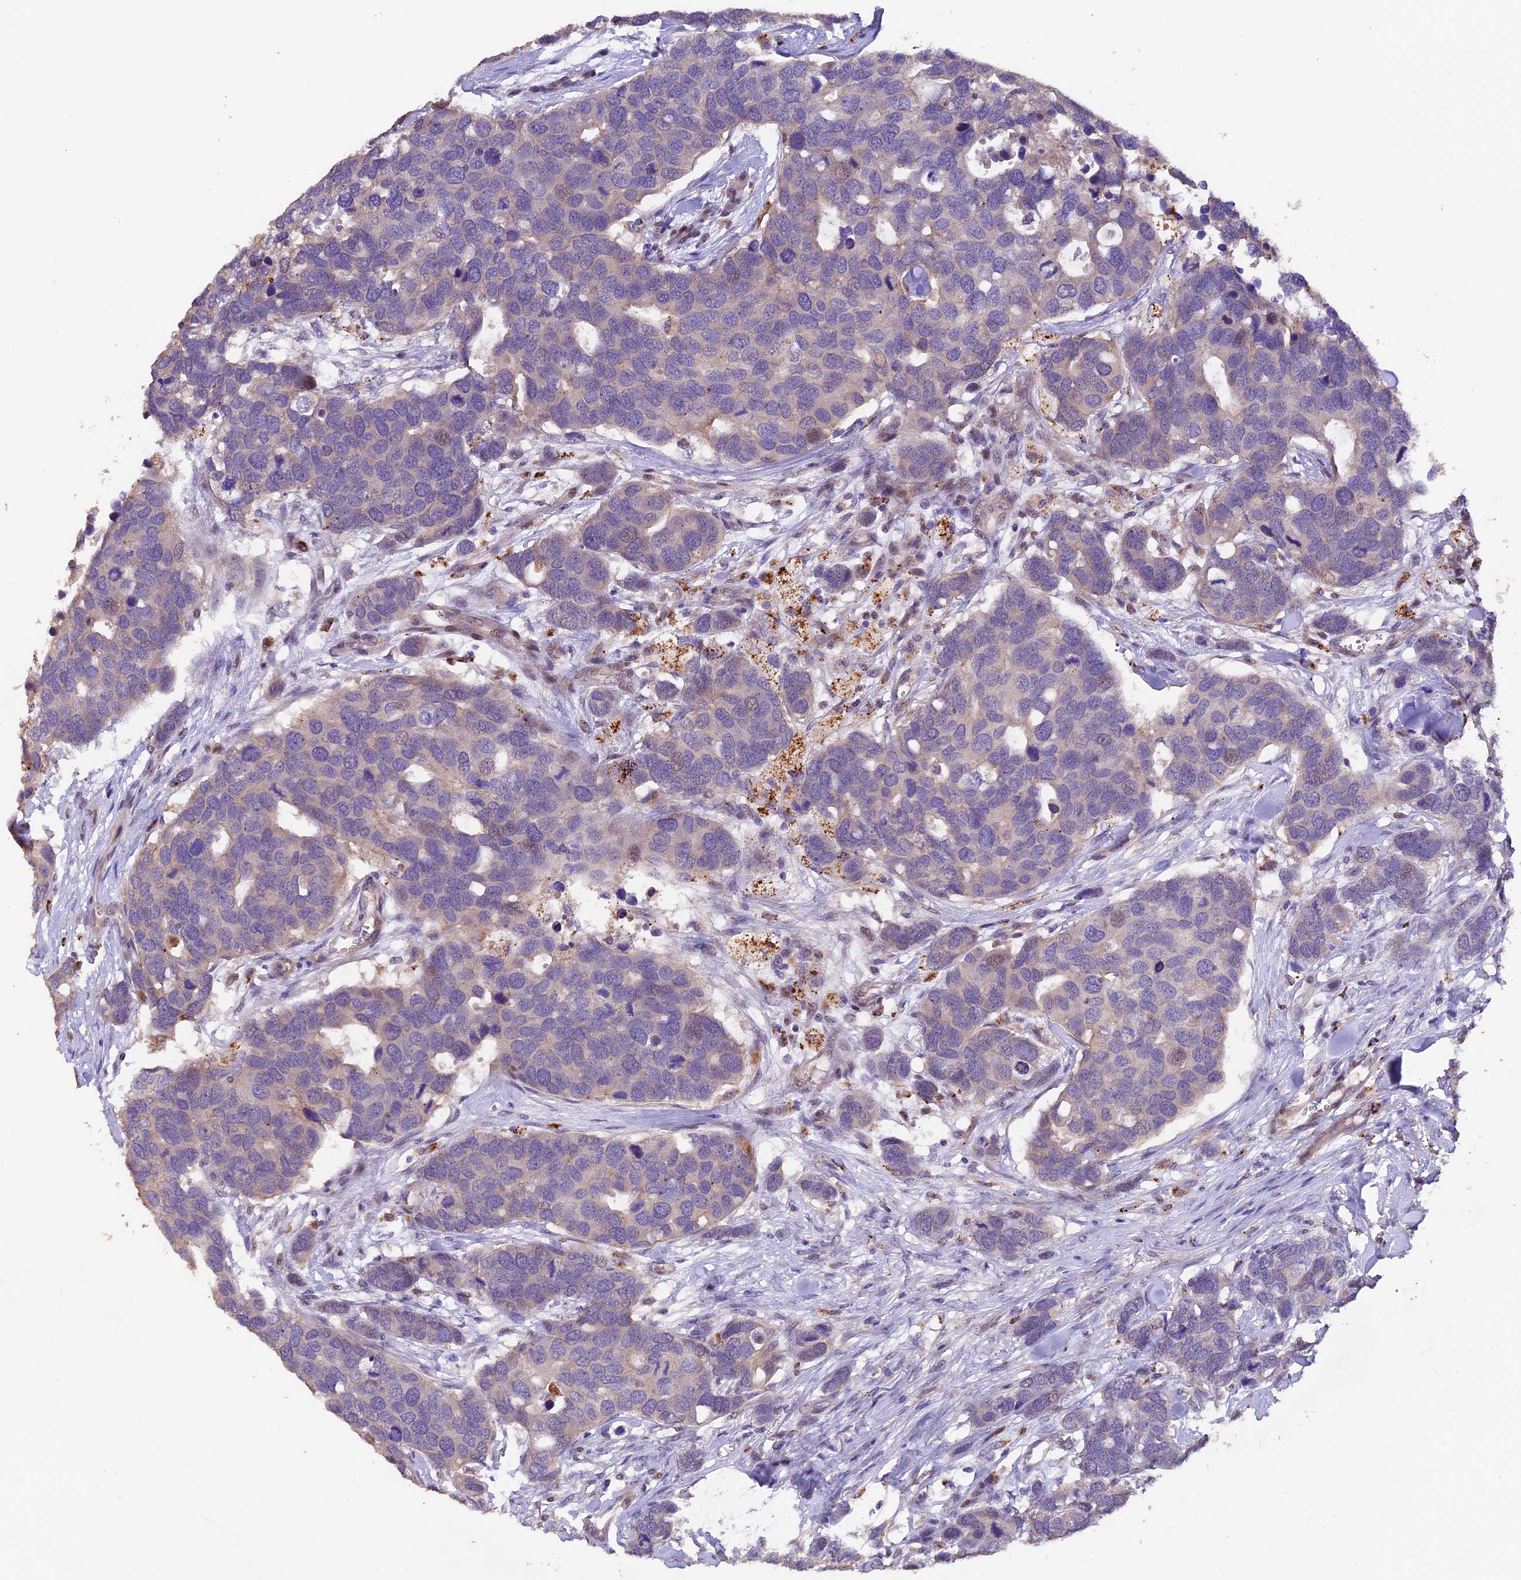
{"staining": {"intensity": "negative", "quantity": "none", "location": "none"}, "tissue": "breast cancer", "cell_type": "Tumor cells", "image_type": "cancer", "snomed": [{"axis": "morphology", "description": "Duct carcinoma"}, {"axis": "topography", "description": "Breast"}], "caption": "This is an IHC micrograph of human breast cancer (intraductal carcinoma). There is no staining in tumor cells.", "gene": "NCK2", "patient": {"sex": "female", "age": 83}}